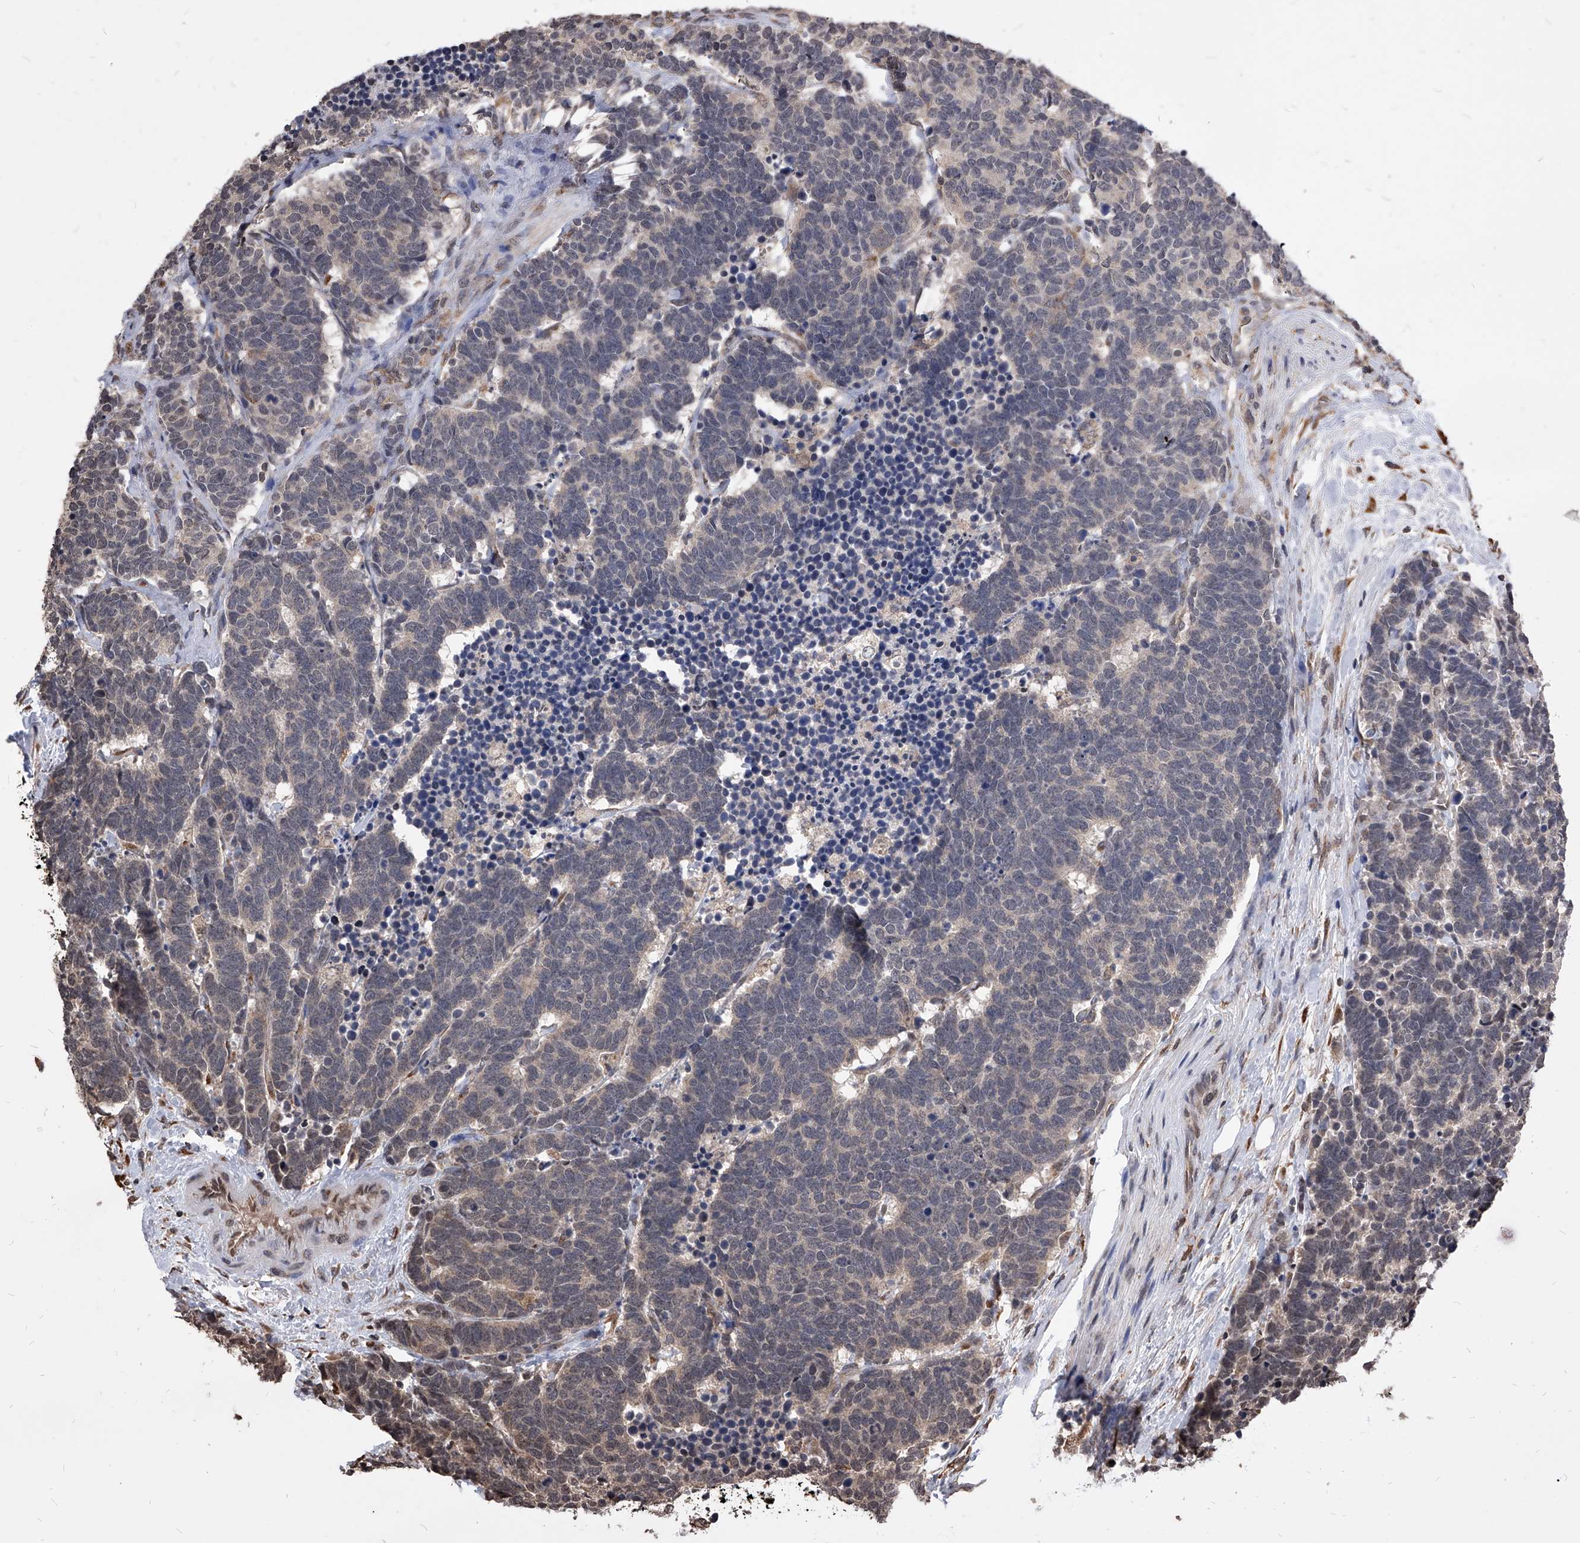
{"staining": {"intensity": "negative", "quantity": "none", "location": "none"}, "tissue": "carcinoid", "cell_type": "Tumor cells", "image_type": "cancer", "snomed": [{"axis": "morphology", "description": "Carcinoma, NOS"}, {"axis": "morphology", "description": "Carcinoid, malignant, NOS"}, {"axis": "topography", "description": "Urinary bladder"}], "caption": "Carcinoid (malignant) was stained to show a protein in brown. There is no significant staining in tumor cells. (DAB immunohistochemistry (IHC) with hematoxylin counter stain).", "gene": "ID1", "patient": {"sex": "male", "age": 57}}